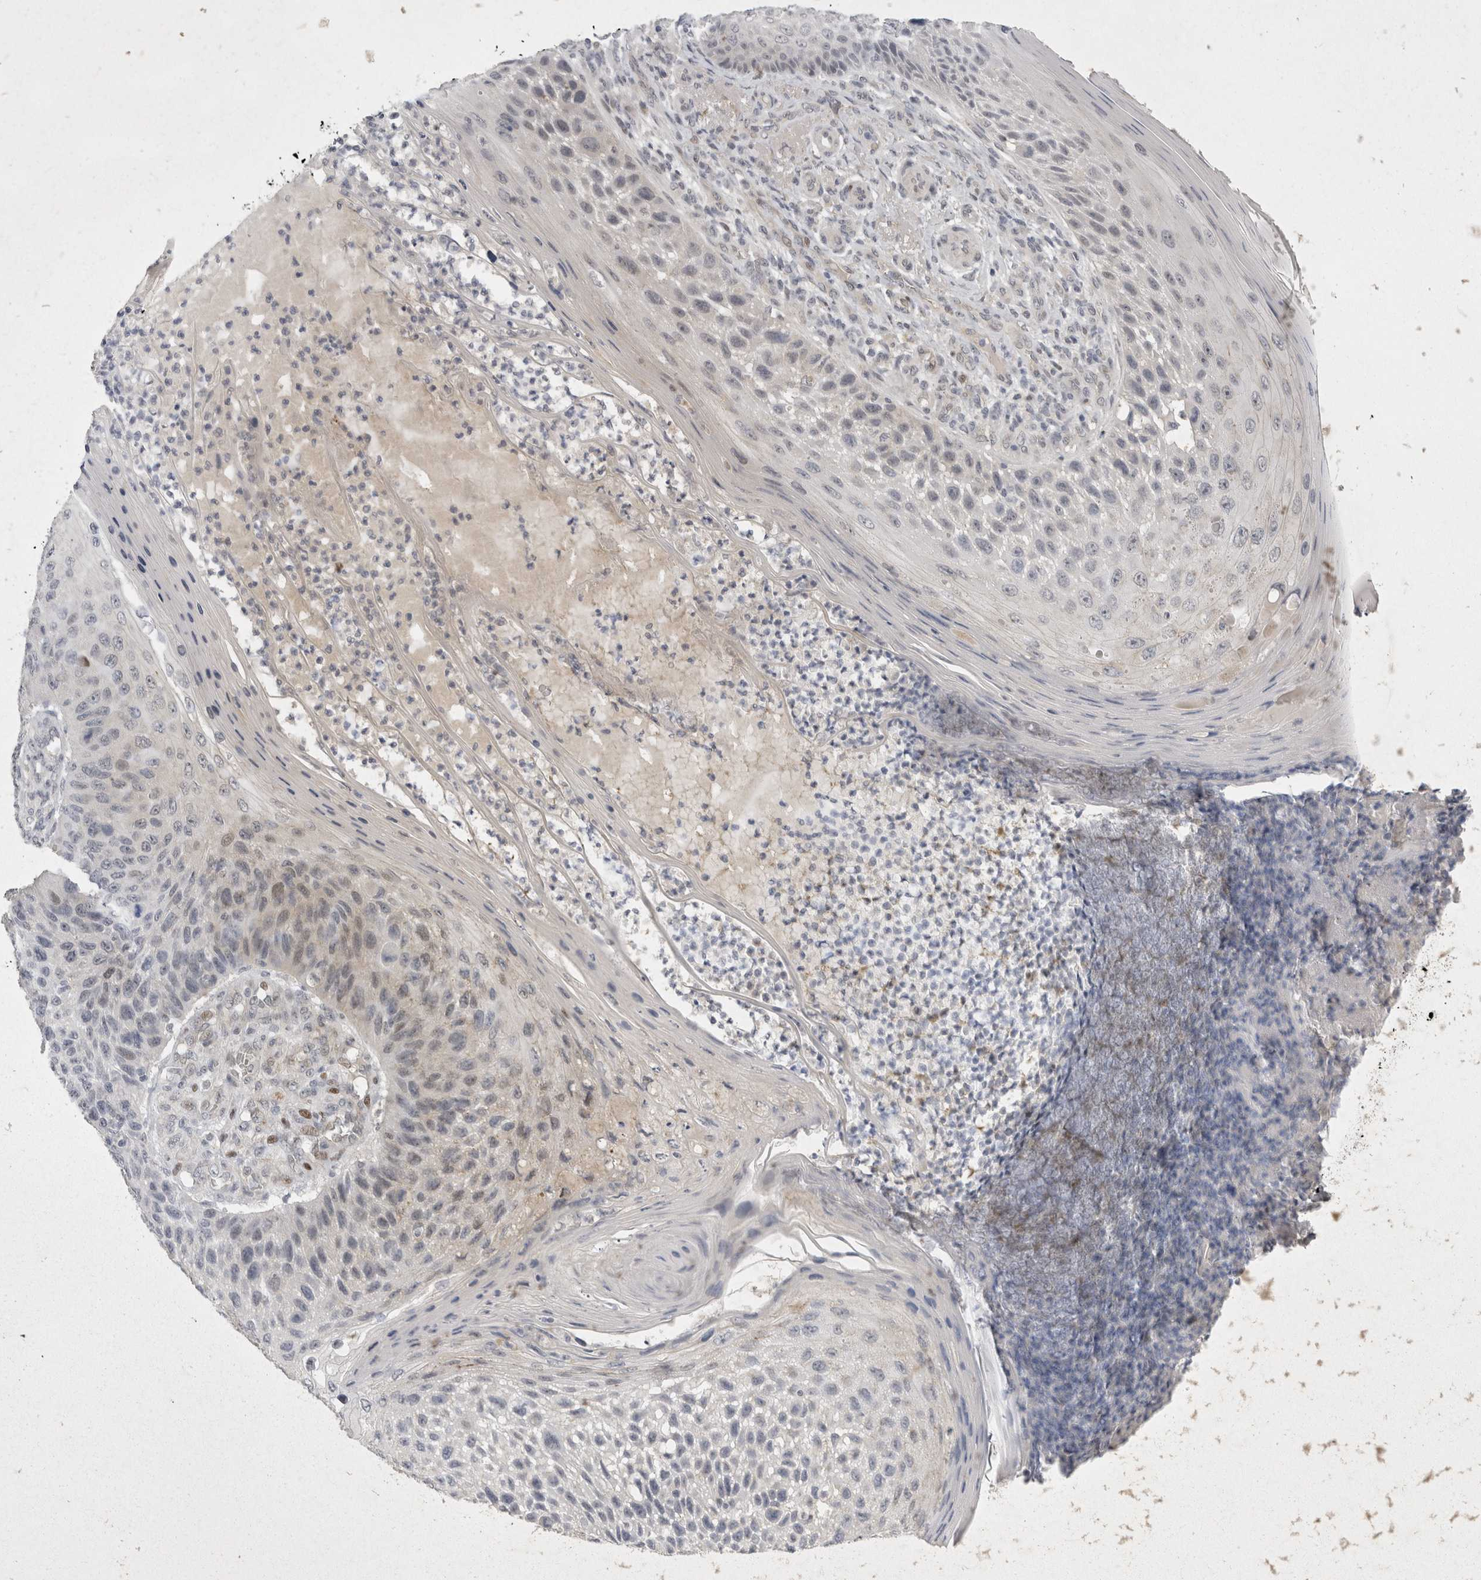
{"staining": {"intensity": "negative", "quantity": "none", "location": "none"}, "tissue": "skin cancer", "cell_type": "Tumor cells", "image_type": "cancer", "snomed": [{"axis": "morphology", "description": "Squamous cell carcinoma, NOS"}, {"axis": "topography", "description": "Skin"}], "caption": "Protein analysis of skin squamous cell carcinoma displays no significant staining in tumor cells.", "gene": "TOM1L2", "patient": {"sex": "female", "age": 88}}